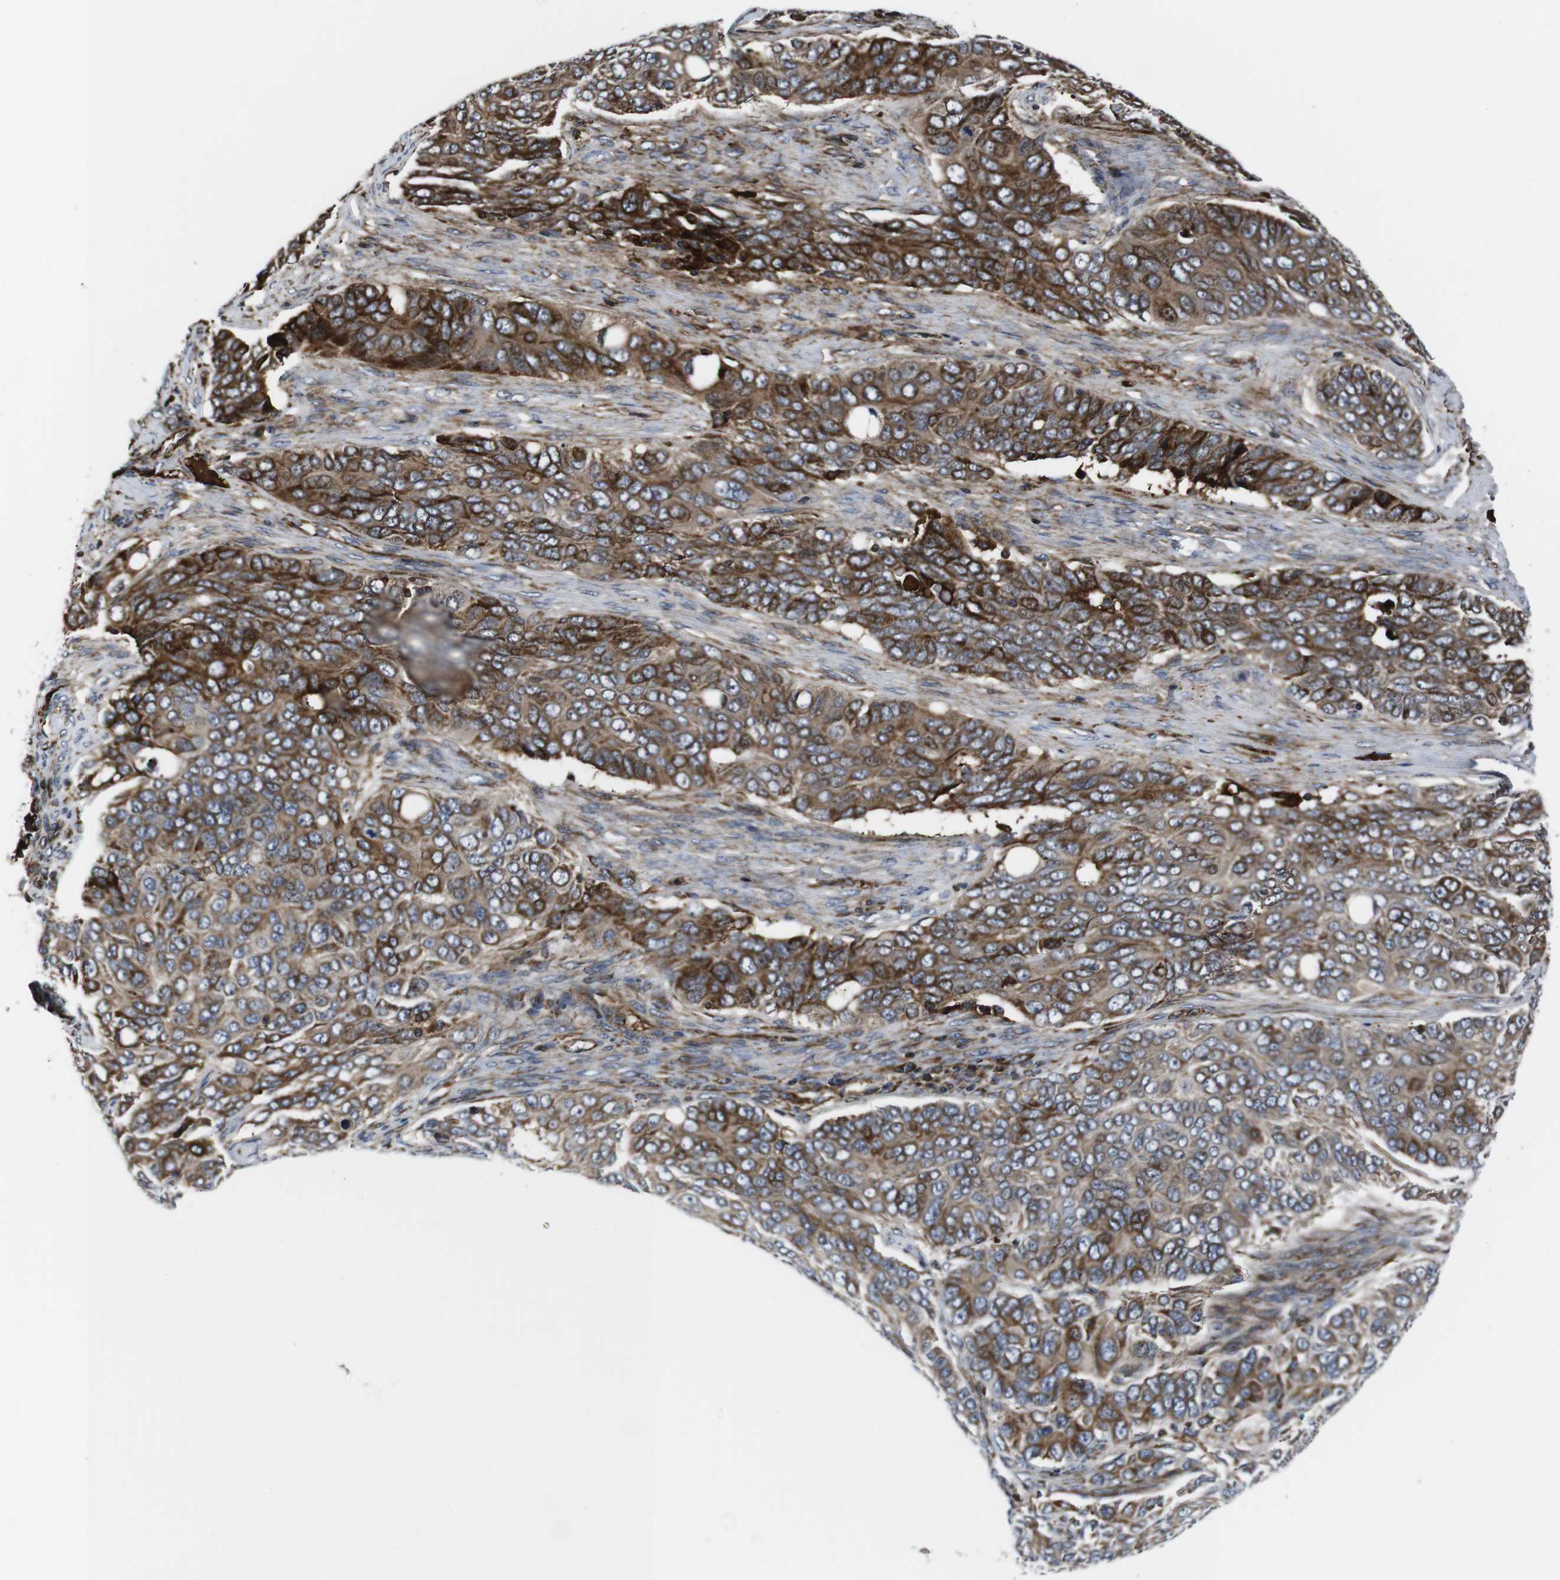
{"staining": {"intensity": "strong", "quantity": ">75%", "location": "cytoplasmic/membranous"}, "tissue": "ovarian cancer", "cell_type": "Tumor cells", "image_type": "cancer", "snomed": [{"axis": "morphology", "description": "Carcinoma, endometroid"}, {"axis": "topography", "description": "Ovary"}], "caption": "Protein analysis of ovarian cancer (endometroid carcinoma) tissue demonstrates strong cytoplasmic/membranous expression in about >75% of tumor cells. (Brightfield microscopy of DAB IHC at high magnification).", "gene": "SMYD3", "patient": {"sex": "female", "age": 51}}